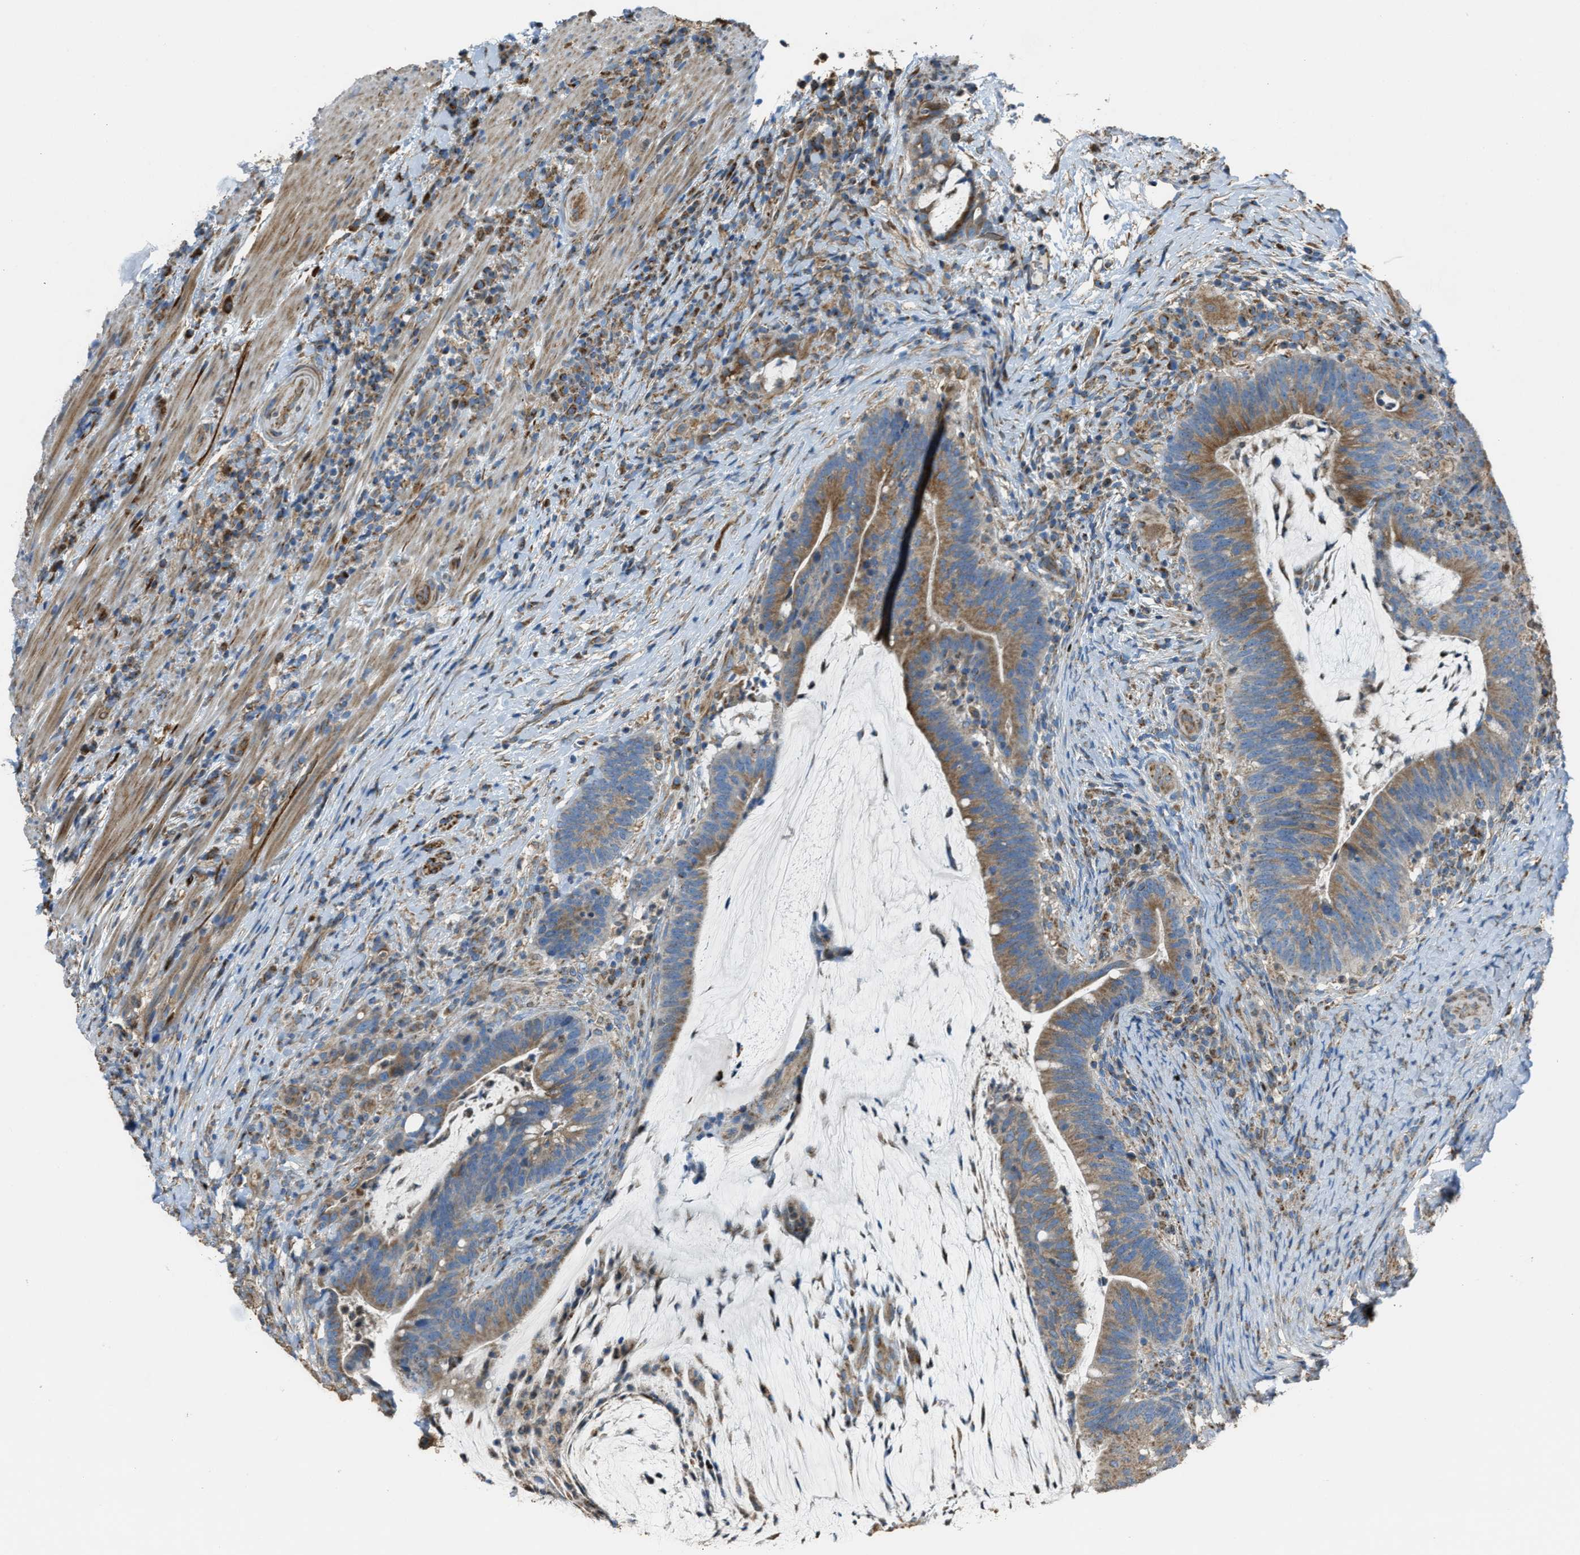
{"staining": {"intensity": "moderate", "quantity": ">75%", "location": "cytoplasmic/membranous"}, "tissue": "colorectal cancer", "cell_type": "Tumor cells", "image_type": "cancer", "snomed": [{"axis": "morphology", "description": "Adenocarcinoma, NOS"}, {"axis": "topography", "description": "Colon"}], "caption": "IHC micrograph of neoplastic tissue: human colorectal adenocarcinoma stained using IHC reveals medium levels of moderate protein expression localized specifically in the cytoplasmic/membranous of tumor cells, appearing as a cytoplasmic/membranous brown color.", "gene": "SLC25A11", "patient": {"sex": "female", "age": 66}}